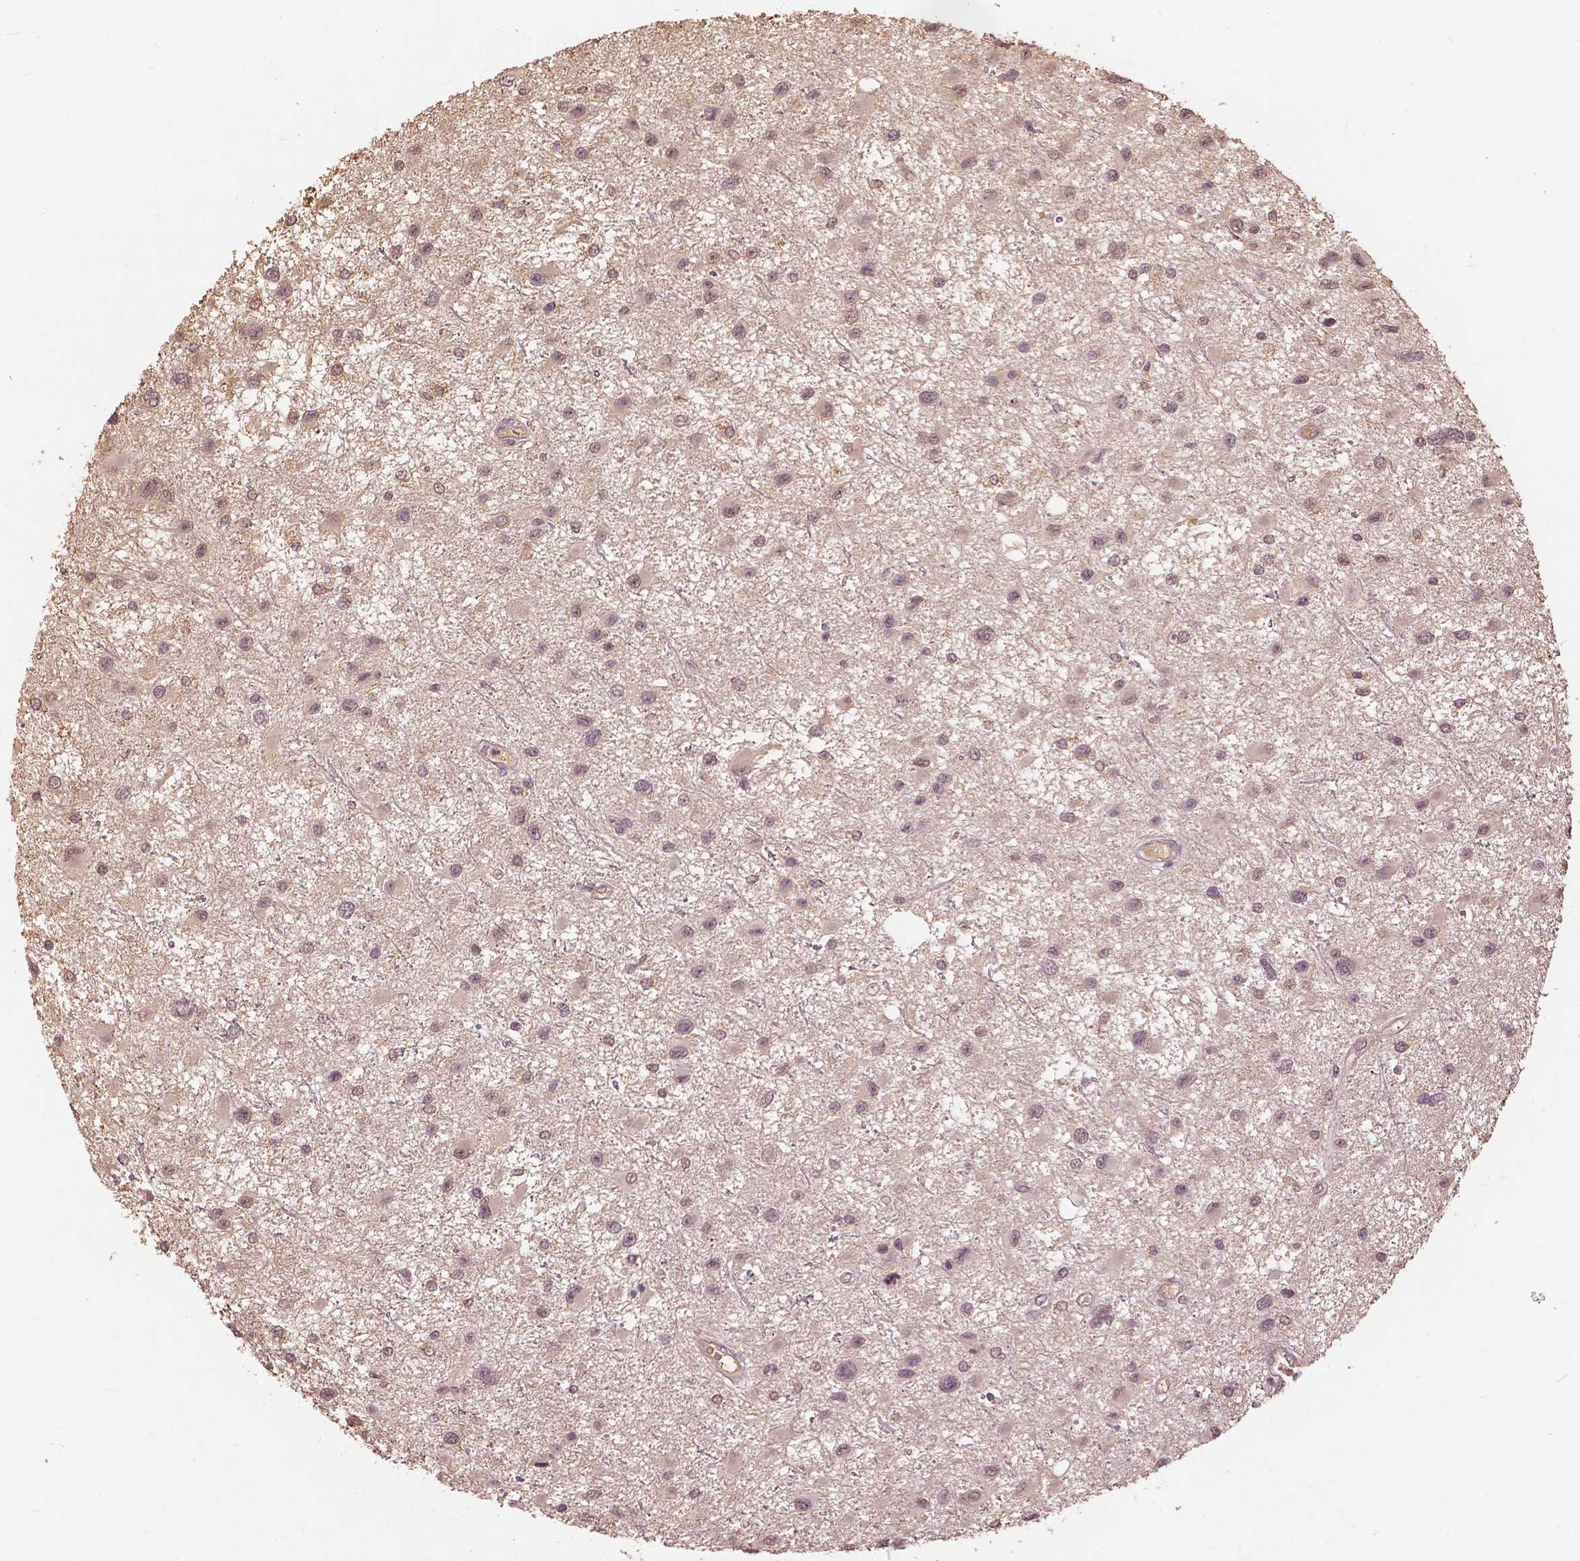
{"staining": {"intensity": "weak", "quantity": ">75%", "location": "nuclear"}, "tissue": "glioma", "cell_type": "Tumor cells", "image_type": "cancer", "snomed": [{"axis": "morphology", "description": "Glioma, malignant, Low grade"}, {"axis": "topography", "description": "Brain"}], "caption": "The photomicrograph demonstrates immunohistochemical staining of malignant glioma (low-grade). There is weak nuclear staining is present in approximately >75% of tumor cells.", "gene": "ANGPTL4", "patient": {"sex": "female", "age": 32}}